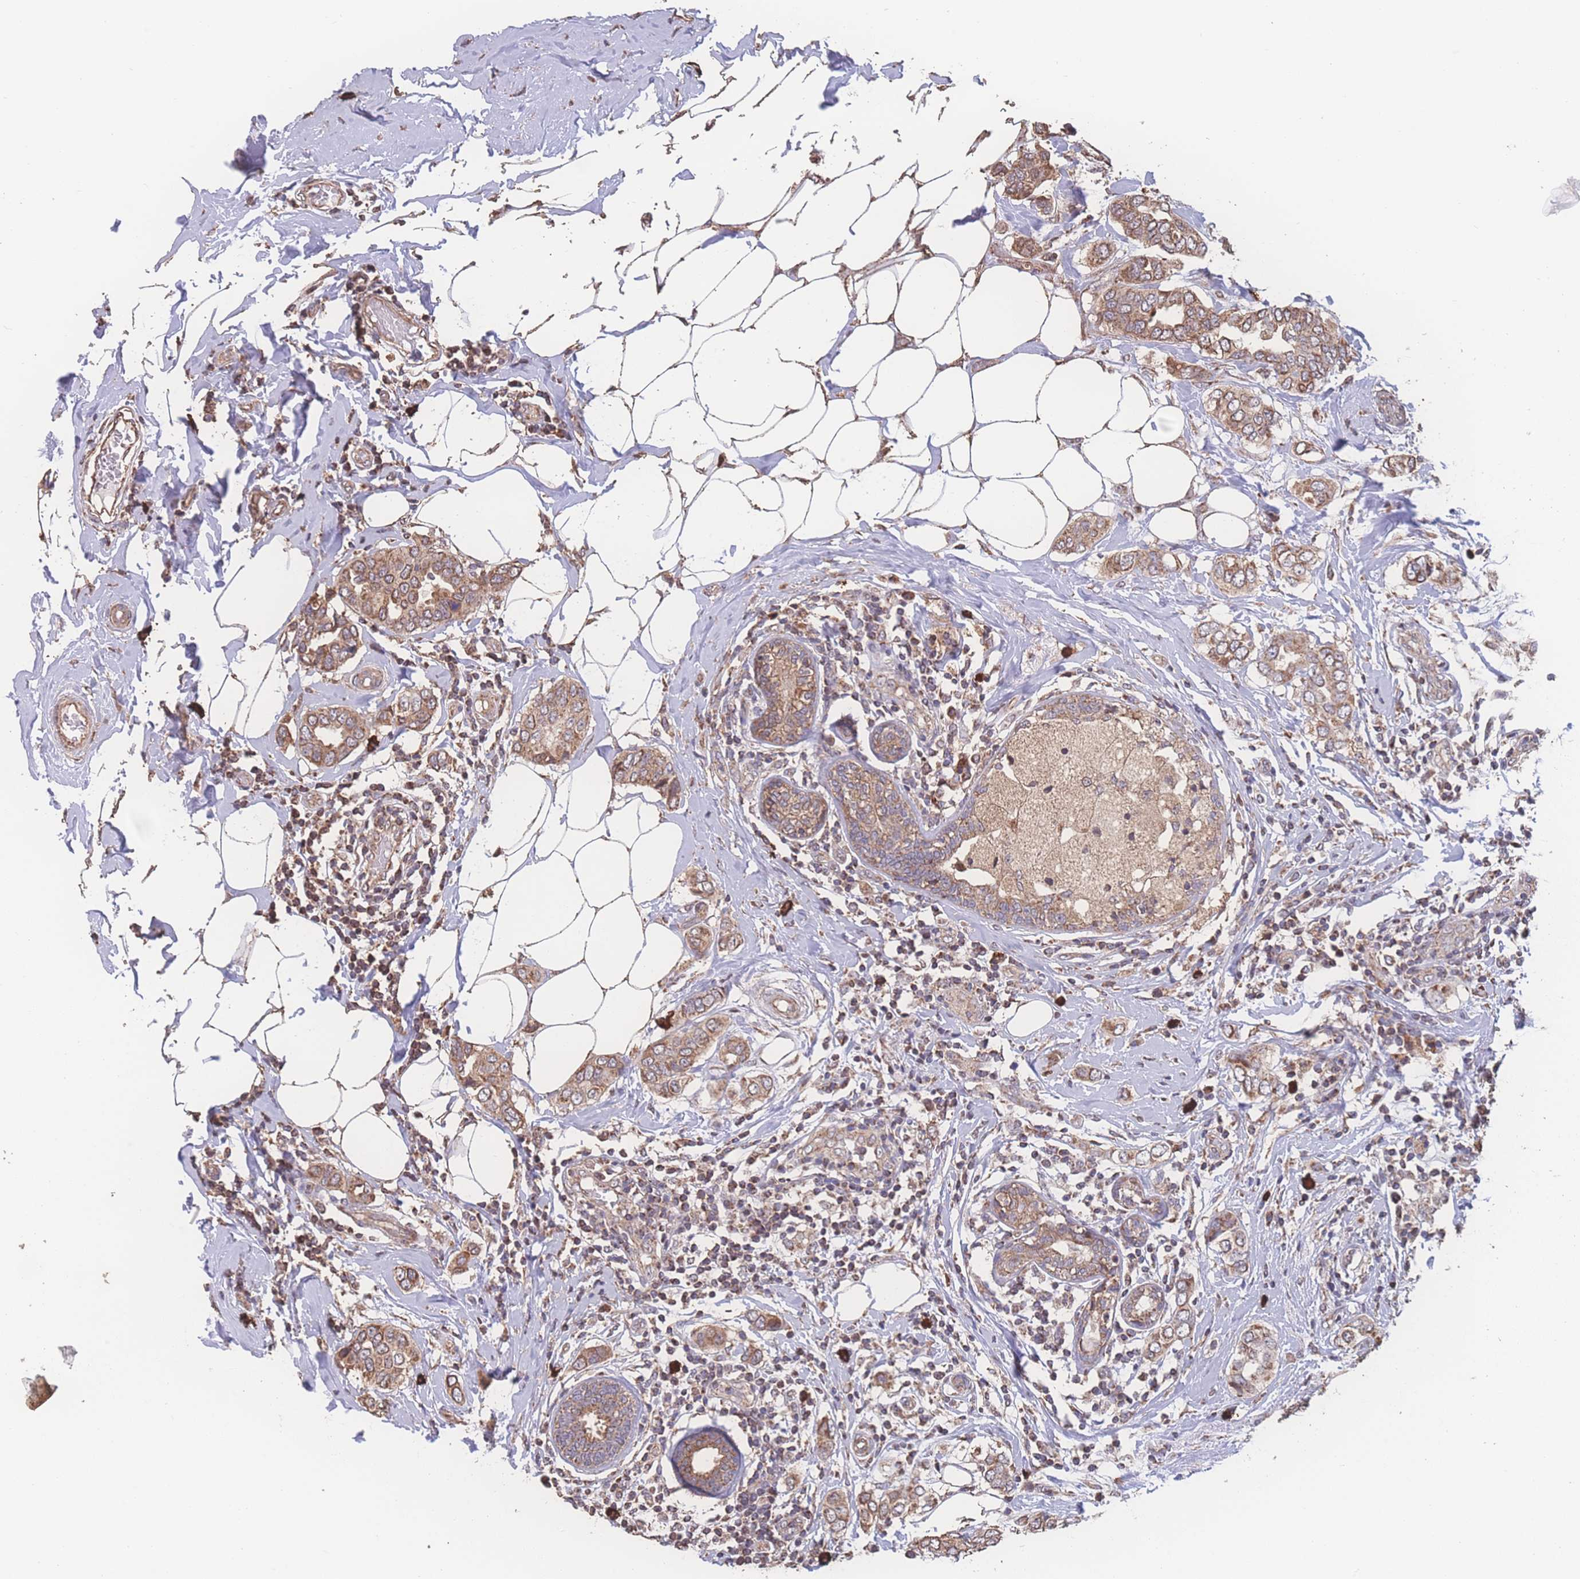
{"staining": {"intensity": "moderate", "quantity": ">75%", "location": "cytoplasmic/membranous"}, "tissue": "breast cancer", "cell_type": "Tumor cells", "image_type": "cancer", "snomed": [{"axis": "morphology", "description": "Lobular carcinoma"}, {"axis": "topography", "description": "Breast"}], "caption": "A high-resolution photomicrograph shows immunohistochemistry staining of lobular carcinoma (breast), which demonstrates moderate cytoplasmic/membranous staining in about >75% of tumor cells.", "gene": "SGSM3", "patient": {"sex": "female", "age": 51}}